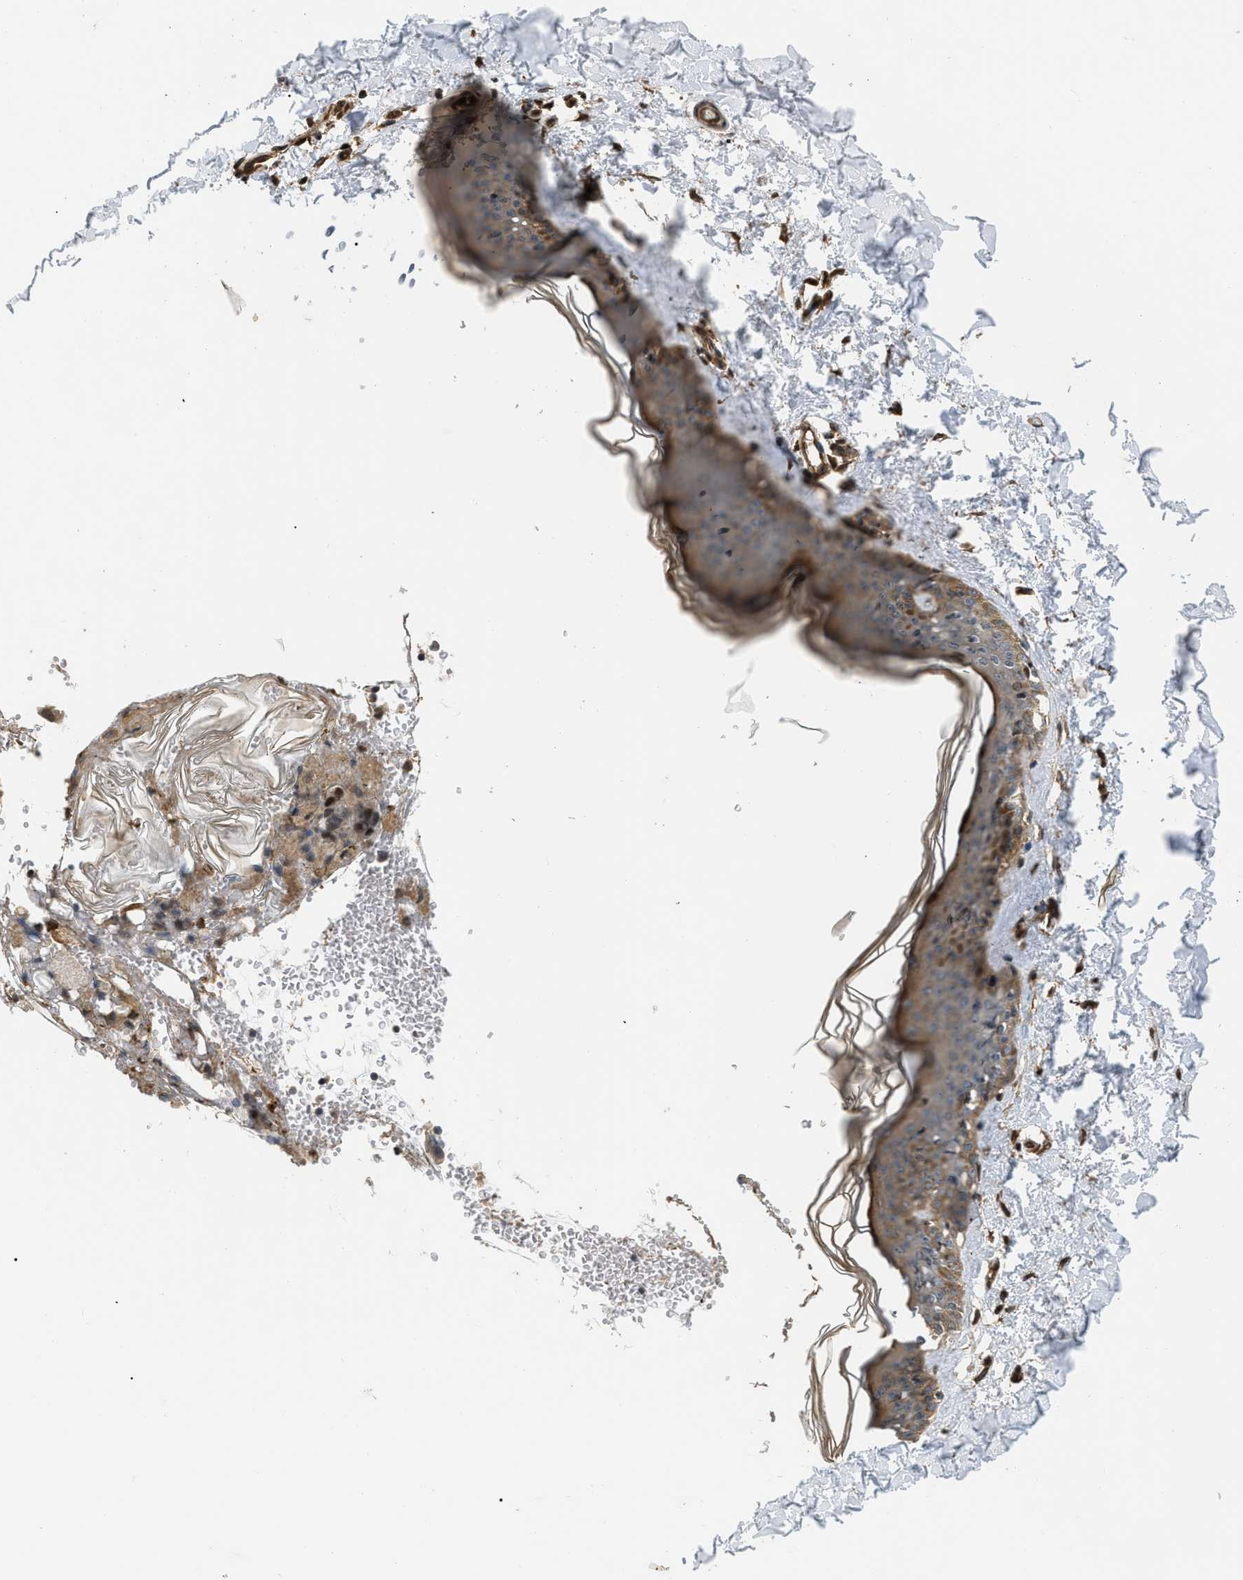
{"staining": {"intensity": "moderate", "quantity": ">75%", "location": "cytoplasmic/membranous"}, "tissue": "skin", "cell_type": "Fibroblasts", "image_type": "normal", "snomed": [{"axis": "morphology", "description": "Normal tissue, NOS"}, {"axis": "topography", "description": "Skin"}], "caption": "Moderate cytoplasmic/membranous expression is seen in about >75% of fibroblasts in normal skin.", "gene": "LTA4H", "patient": {"sex": "female", "age": 41}}